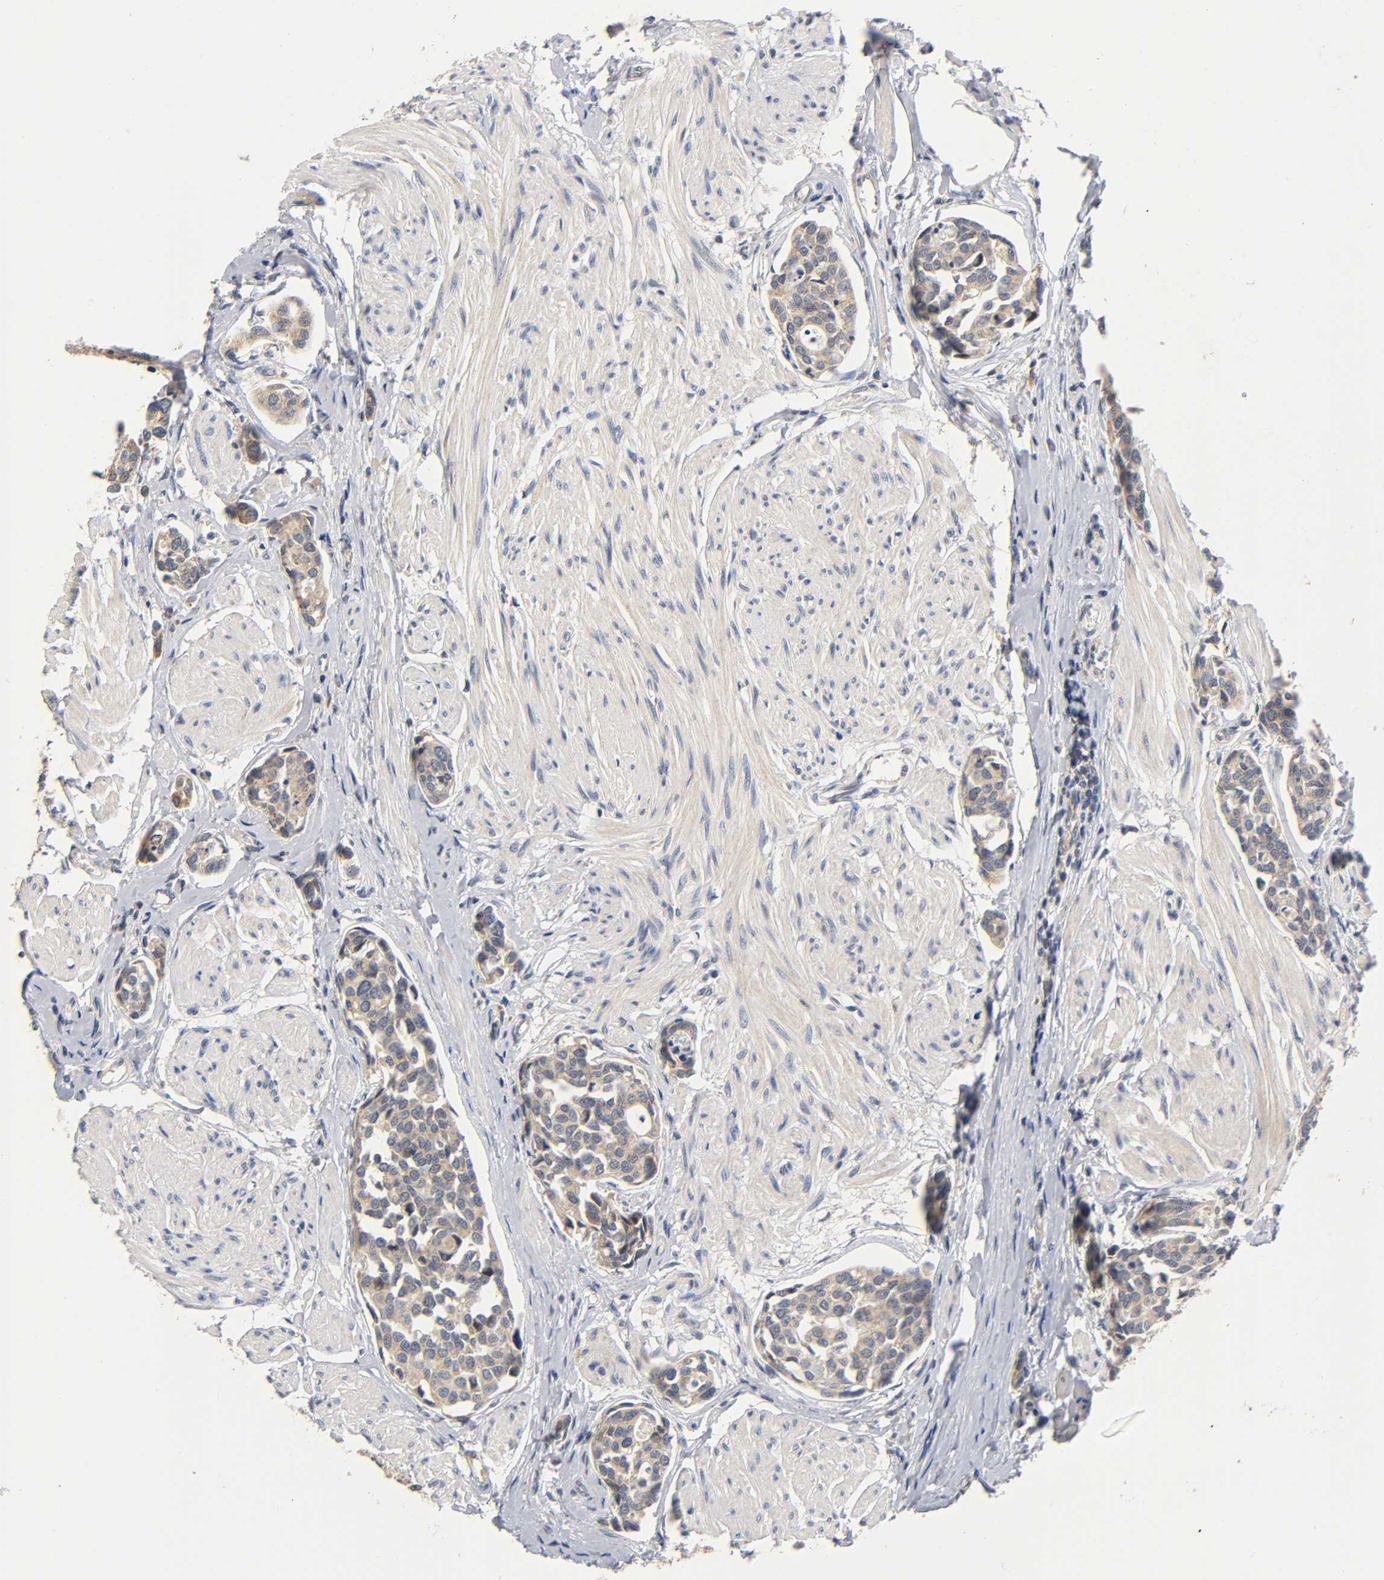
{"staining": {"intensity": "weak", "quantity": ">75%", "location": "cytoplasmic/membranous"}, "tissue": "urothelial cancer", "cell_type": "Tumor cells", "image_type": "cancer", "snomed": [{"axis": "morphology", "description": "Urothelial carcinoma, High grade"}, {"axis": "topography", "description": "Urinary bladder"}], "caption": "The immunohistochemical stain shows weak cytoplasmic/membranous staining in tumor cells of urothelial cancer tissue. The protein is stained brown, and the nuclei are stained in blue (DAB IHC with brightfield microscopy, high magnification).", "gene": "NRP1", "patient": {"sex": "male", "age": 78}}